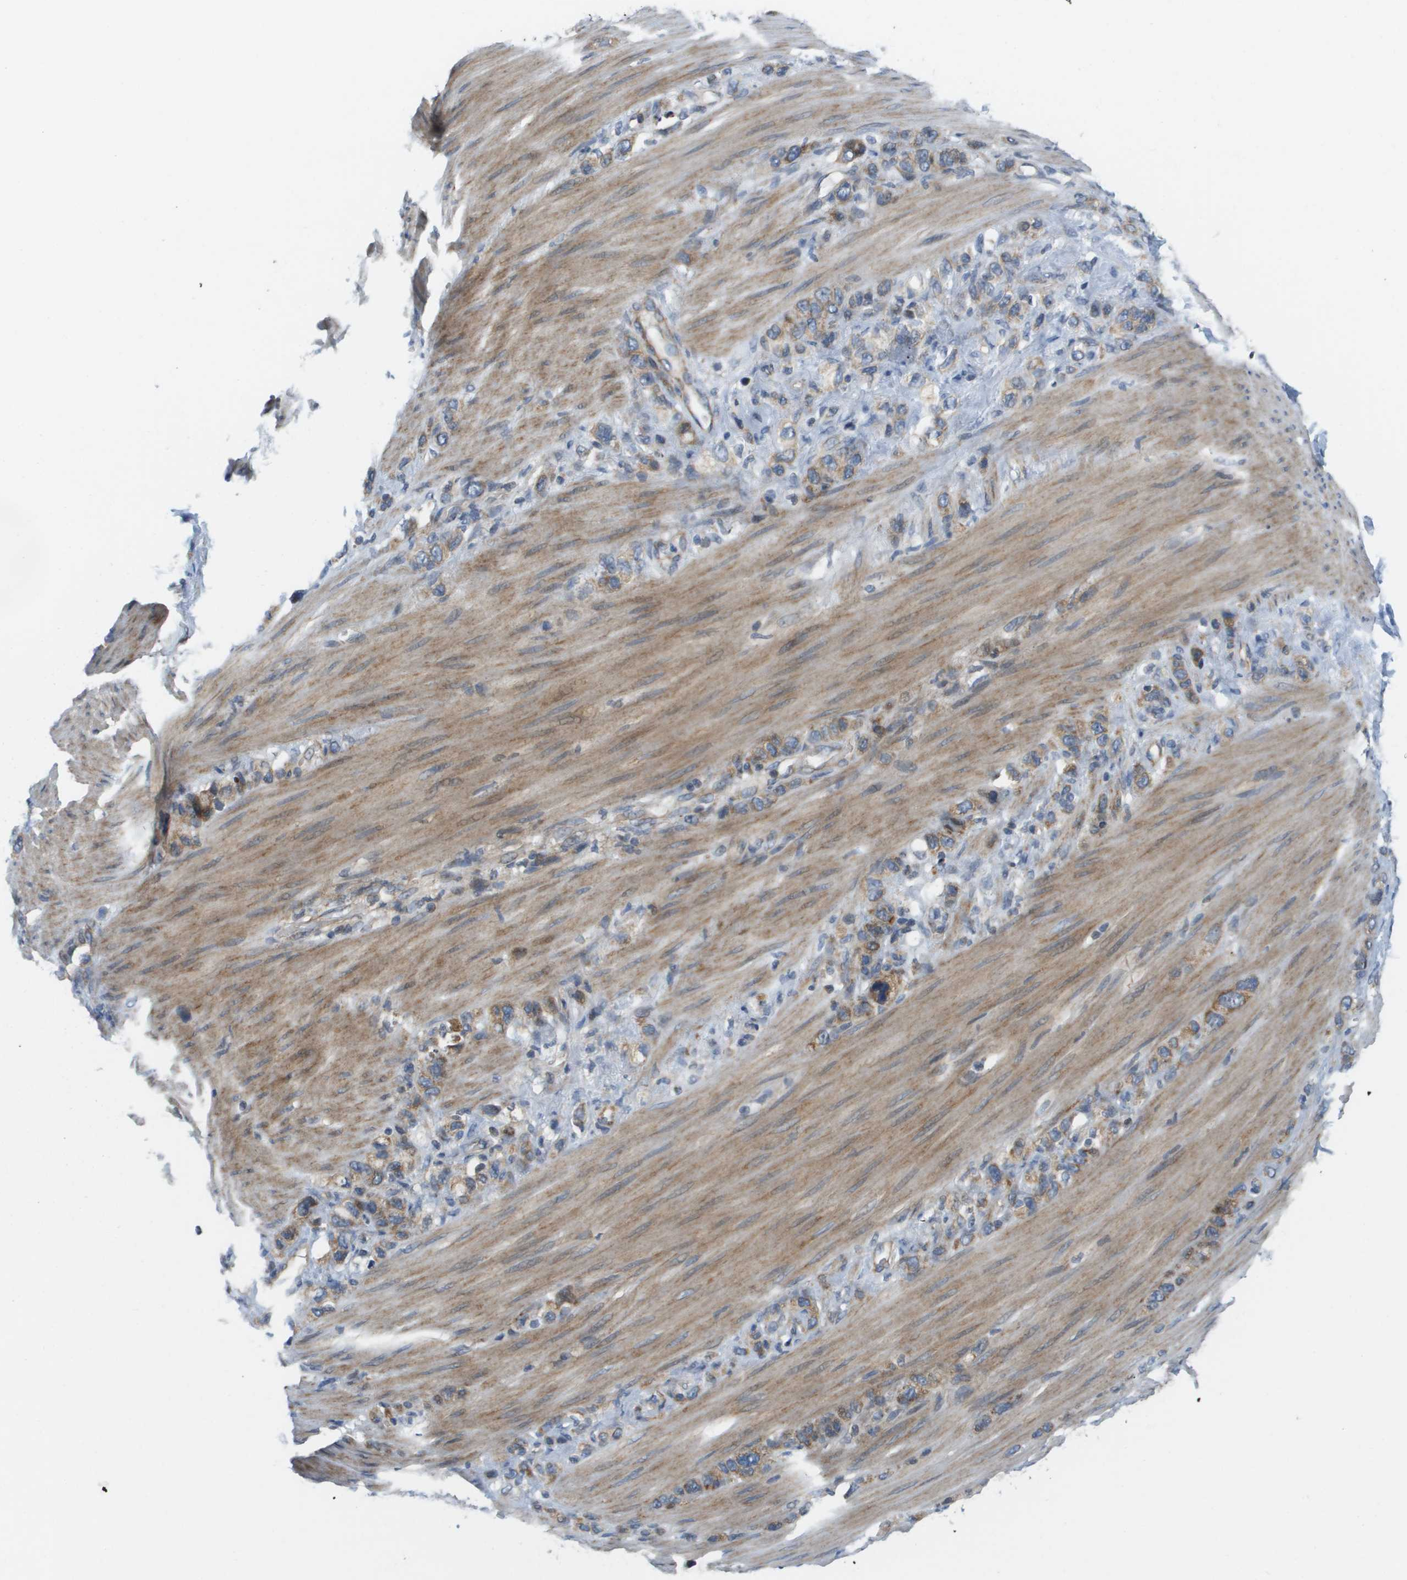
{"staining": {"intensity": "moderate", "quantity": "25%-75%", "location": "cytoplasmic/membranous"}, "tissue": "stomach cancer", "cell_type": "Tumor cells", "image_type": "cancer", "snomed": [{"axis": "morphology", "description": "Adenocarcinoma, NOS"}, {"axis": "morphology", "description": "Adenocarcinoma, High grade"}, {"axis": "topography", "description": "Stomach, upper"}, {"axis": "topography", "description": "Stomach, lower"}], "caption": "Stomach cancer stained with a brown dye shows moderate cytoplasmic/membranous positive positivity in approximately 25%-75% of tumor cells.", "gene": "KRT23", "patient": {"sex": "female", "age": 65}}